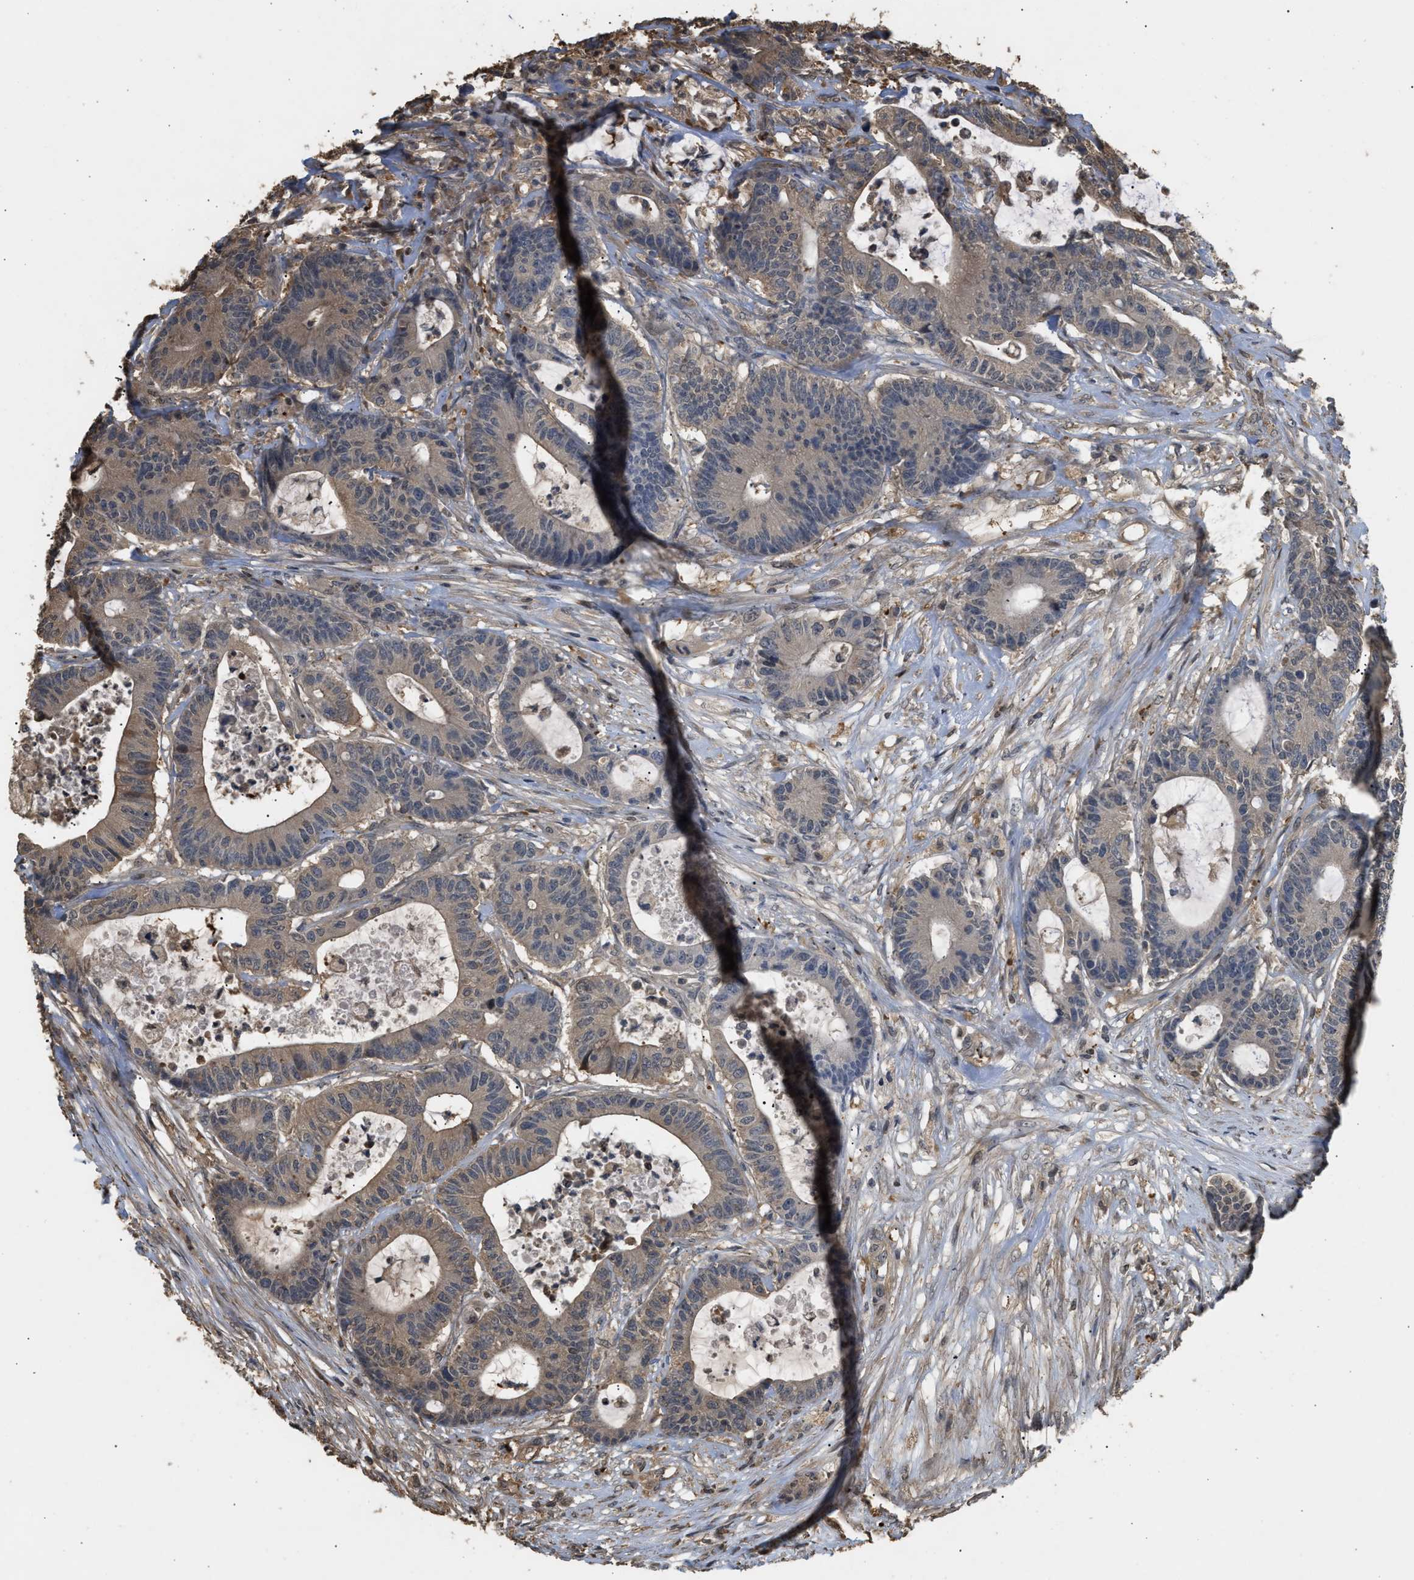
{"staining": {"intensity": "weak", "quantity": "<25%", "location": "cytoplasmic/membranous"}, "tissue": "colorectal cancer", "cell_type": "Tumor cells", "image_type": "cancer", "snomed": [{"axis": "morphology", "description": "Adenocarcinoma, NOS"}, {"axis": "topography", "description": "Colon"}], "caption": "Tumor cells are negative for protein expression in human colorectal cancer (adenocarcinoma).", "gene": "ARHGDIA", "patient": {"sex": "female", "age": 84}}